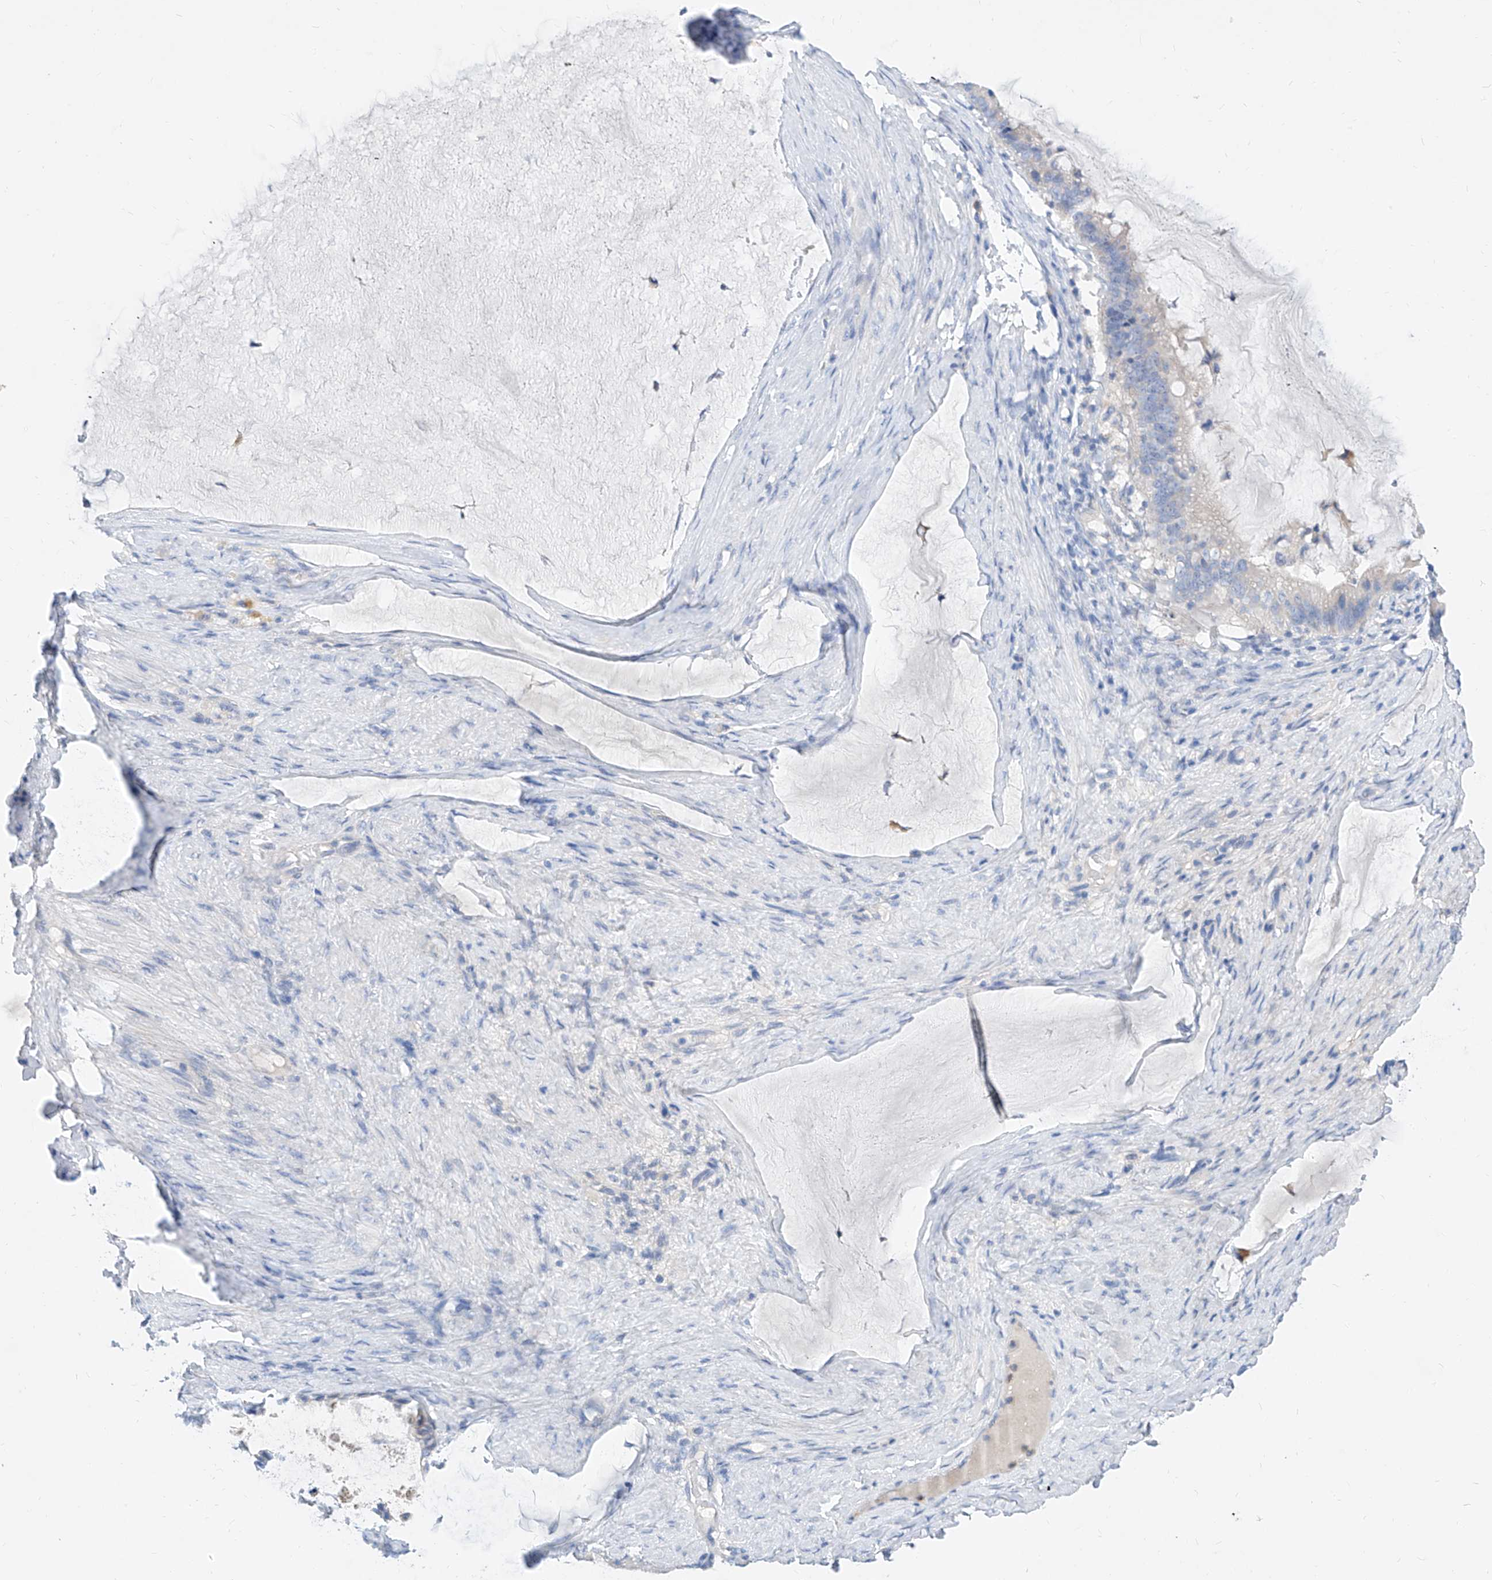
{"staining": {"intensity": "negative", "quantity": "none", "location": "none"}, "tissue": "ovarian cancer", "cell_type": "Tumor cells", "image_type": "cancer", "snomed": [{"axis": "morphology", "description": "Cystadenocarcinoma, mucinous, NOS"}, {"axis": "topography", "description": "Ovary"}], "caption": "This is an IHC micrograph of human ovarian cancer (mucinous cystadenocarcinoma). There is no positivity in tumor cells.", "gene": "SLC25A29", "patient": {"sex": "female", "age": 61}}